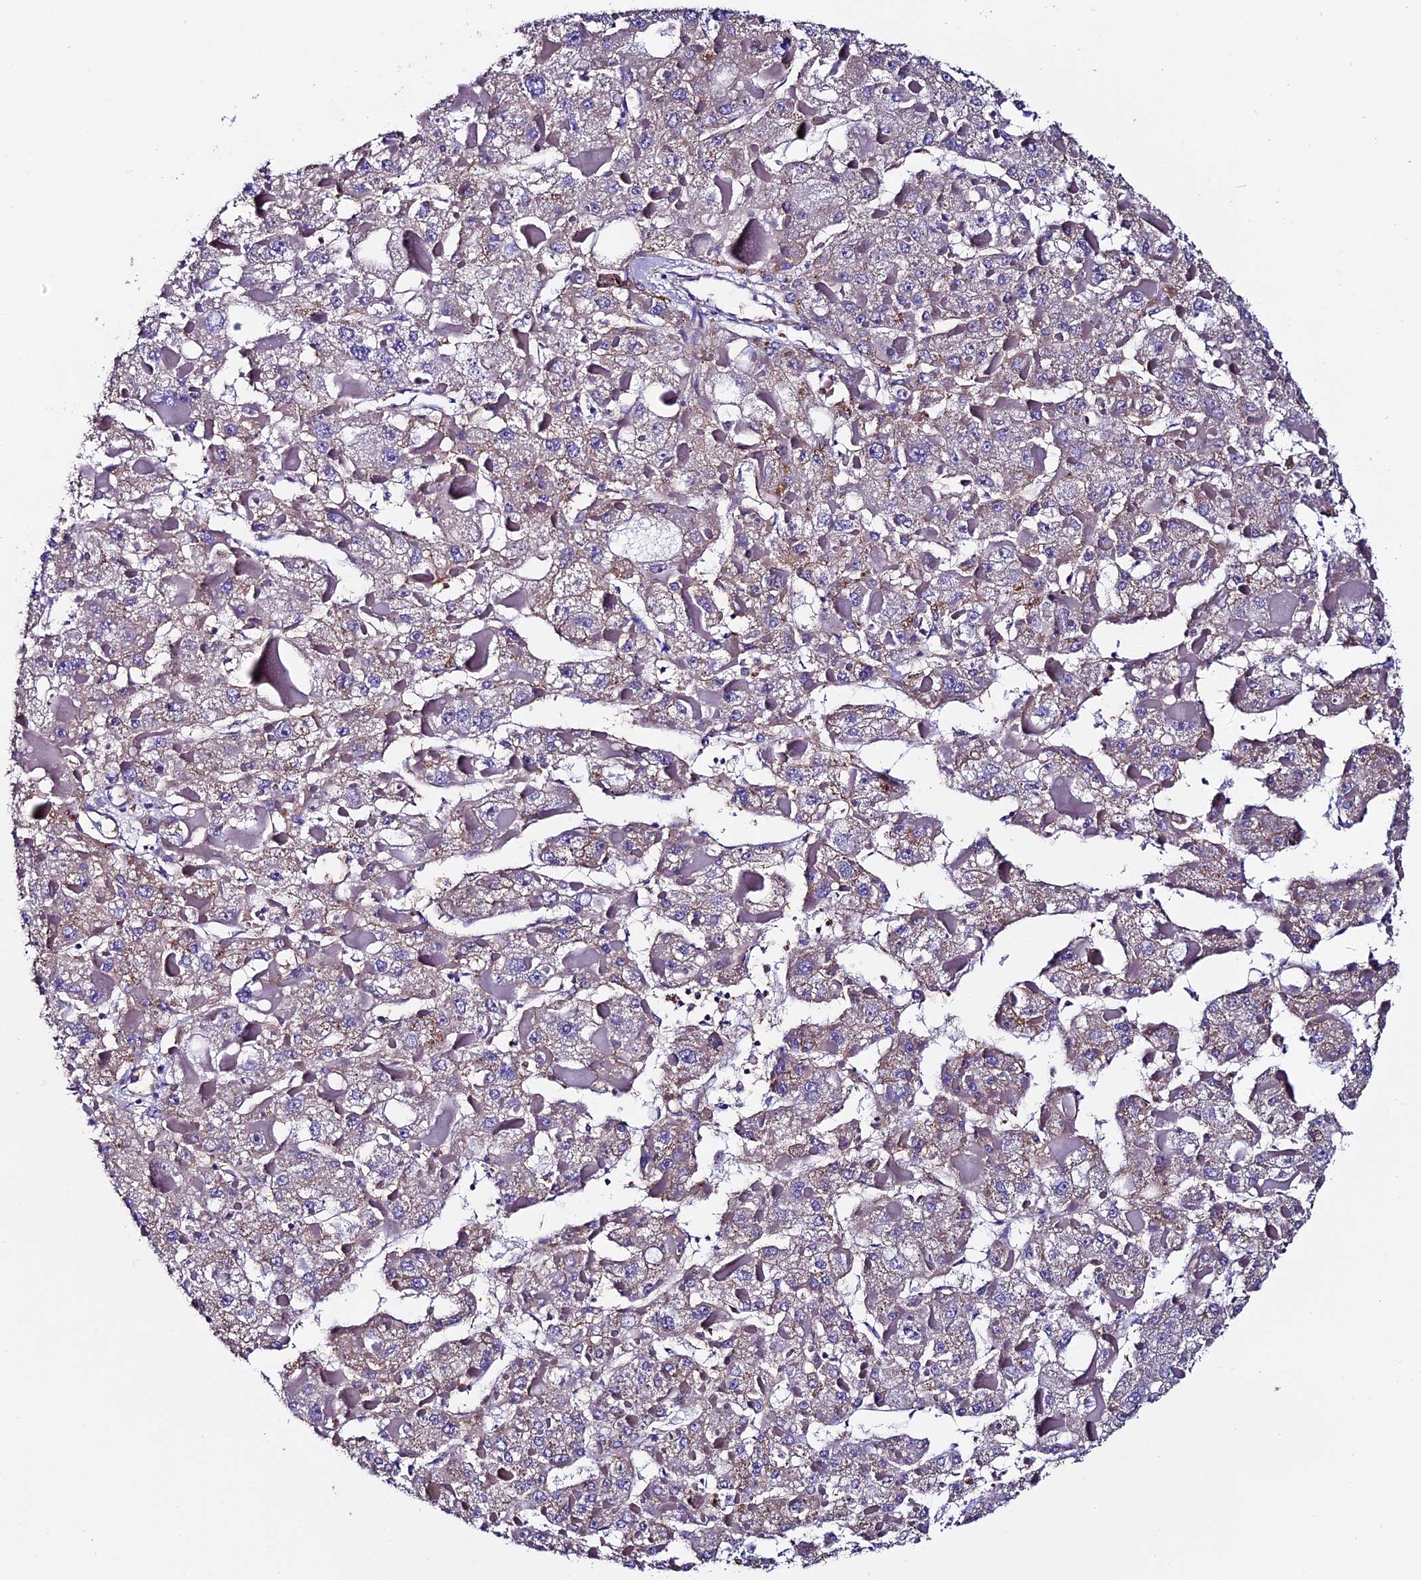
{"staining": {"intensity": "weak", "quantity": "25%-75%", "location": "cytoplasmic/membranous"}, "tissue": "liver cancer", "cell_type": "Tumor cells", "image_type": "cancer", "snomed": [{"axis": "morphology", "description": "Carcinoma, Hepatocellular, NOS"}, {"axis": "topography", "description": "Liver"}], "caption": "Tumor cells demonstrate low levels of weak cytoplasmic/membranous positivity in about 25%-75% of cells in liver cancer (hepatocellular carcinoma).", "gene": "COMTD1", "patient": {"sex": "female", "age": 73}}